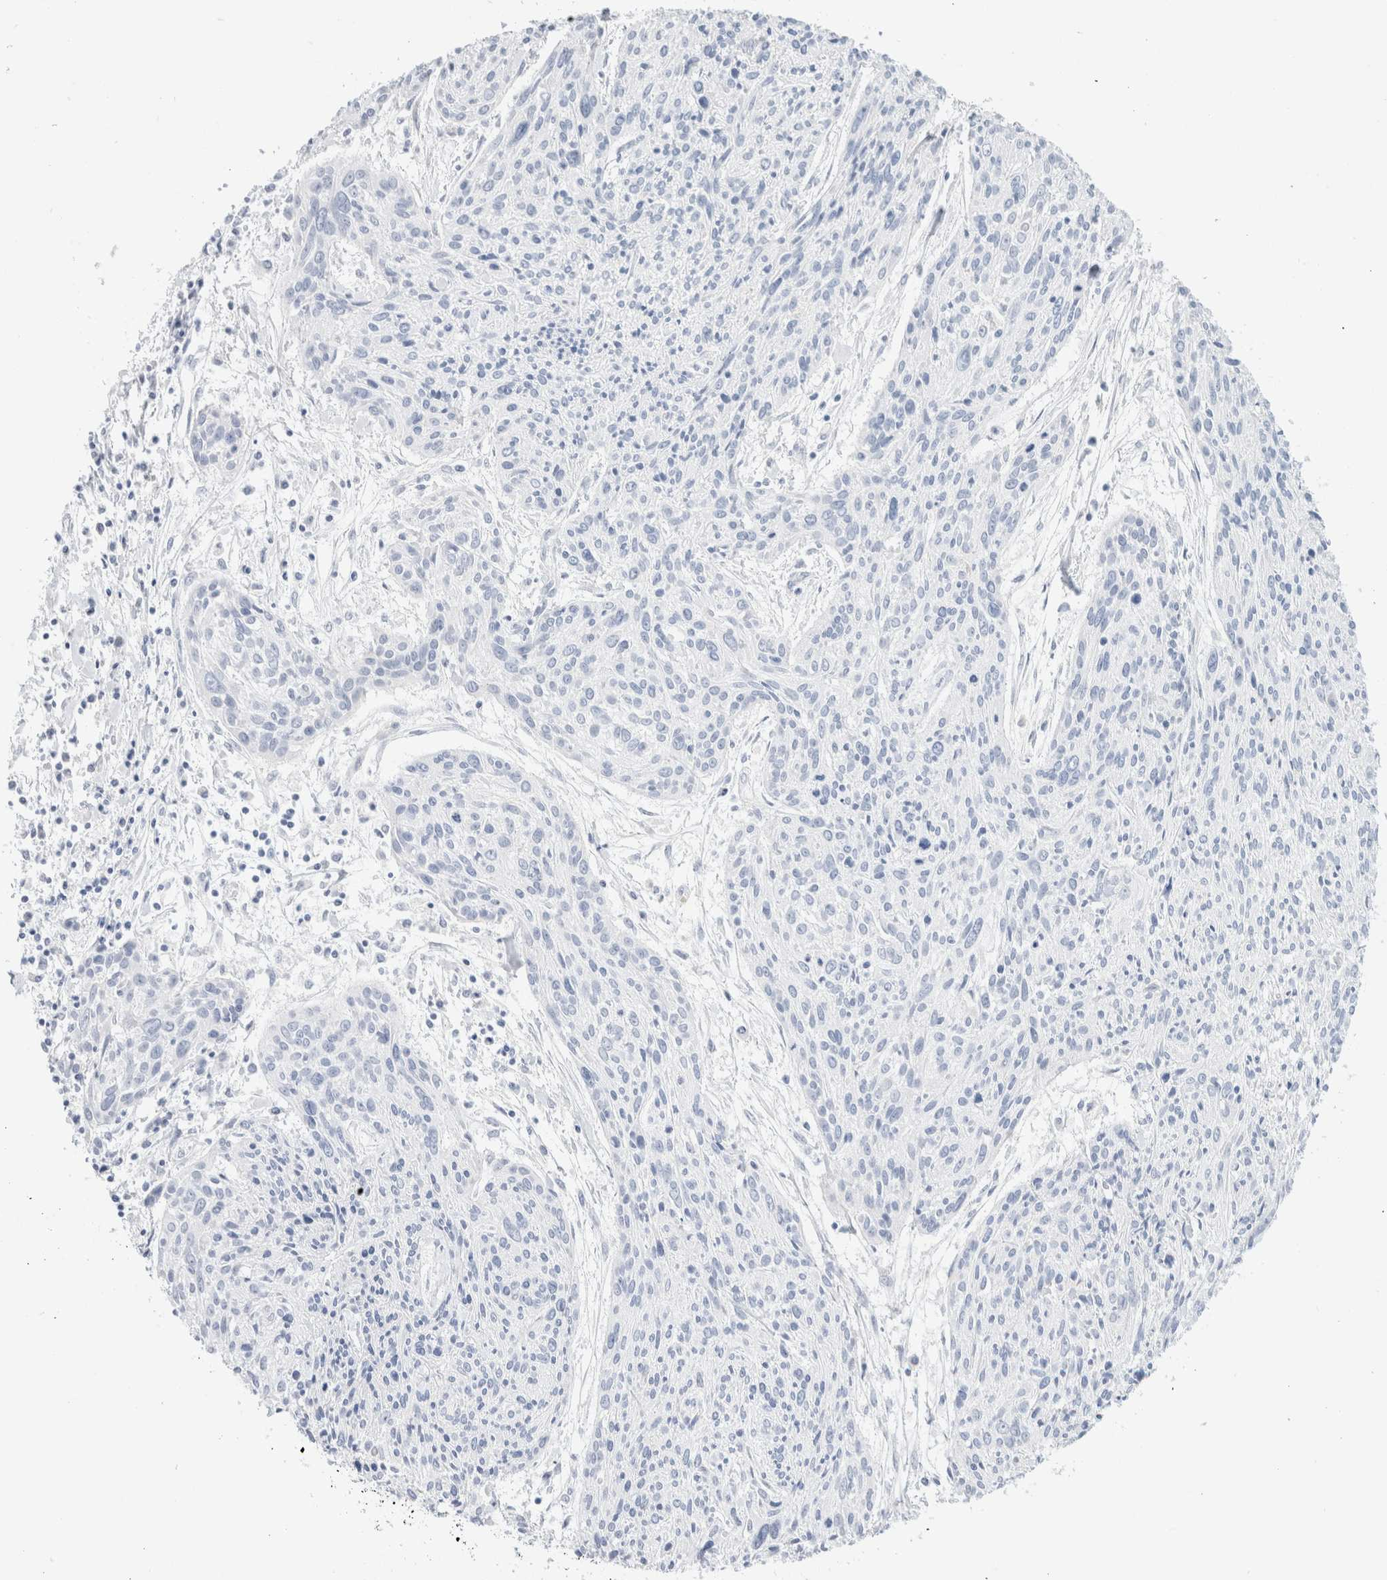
{"staining": {"intensity": "negative", "quantity": "none", "location": "none"}, "tissue": "cervical cancer", "cell_type": "Tumor cells", "image_type": "cancer", "snomed": [{"axis": "morphology", "description": "Squamous cell carcinoma, NOS"}, {"axis": "topography", "description": "Cervix"}], "caption": "Micrograph shows no protein positivity in tumor cells of squamous cell carcinoma (cervical) tissue.", "gene": "ARG1", "patient": {"sex": "female", "age": 51}}